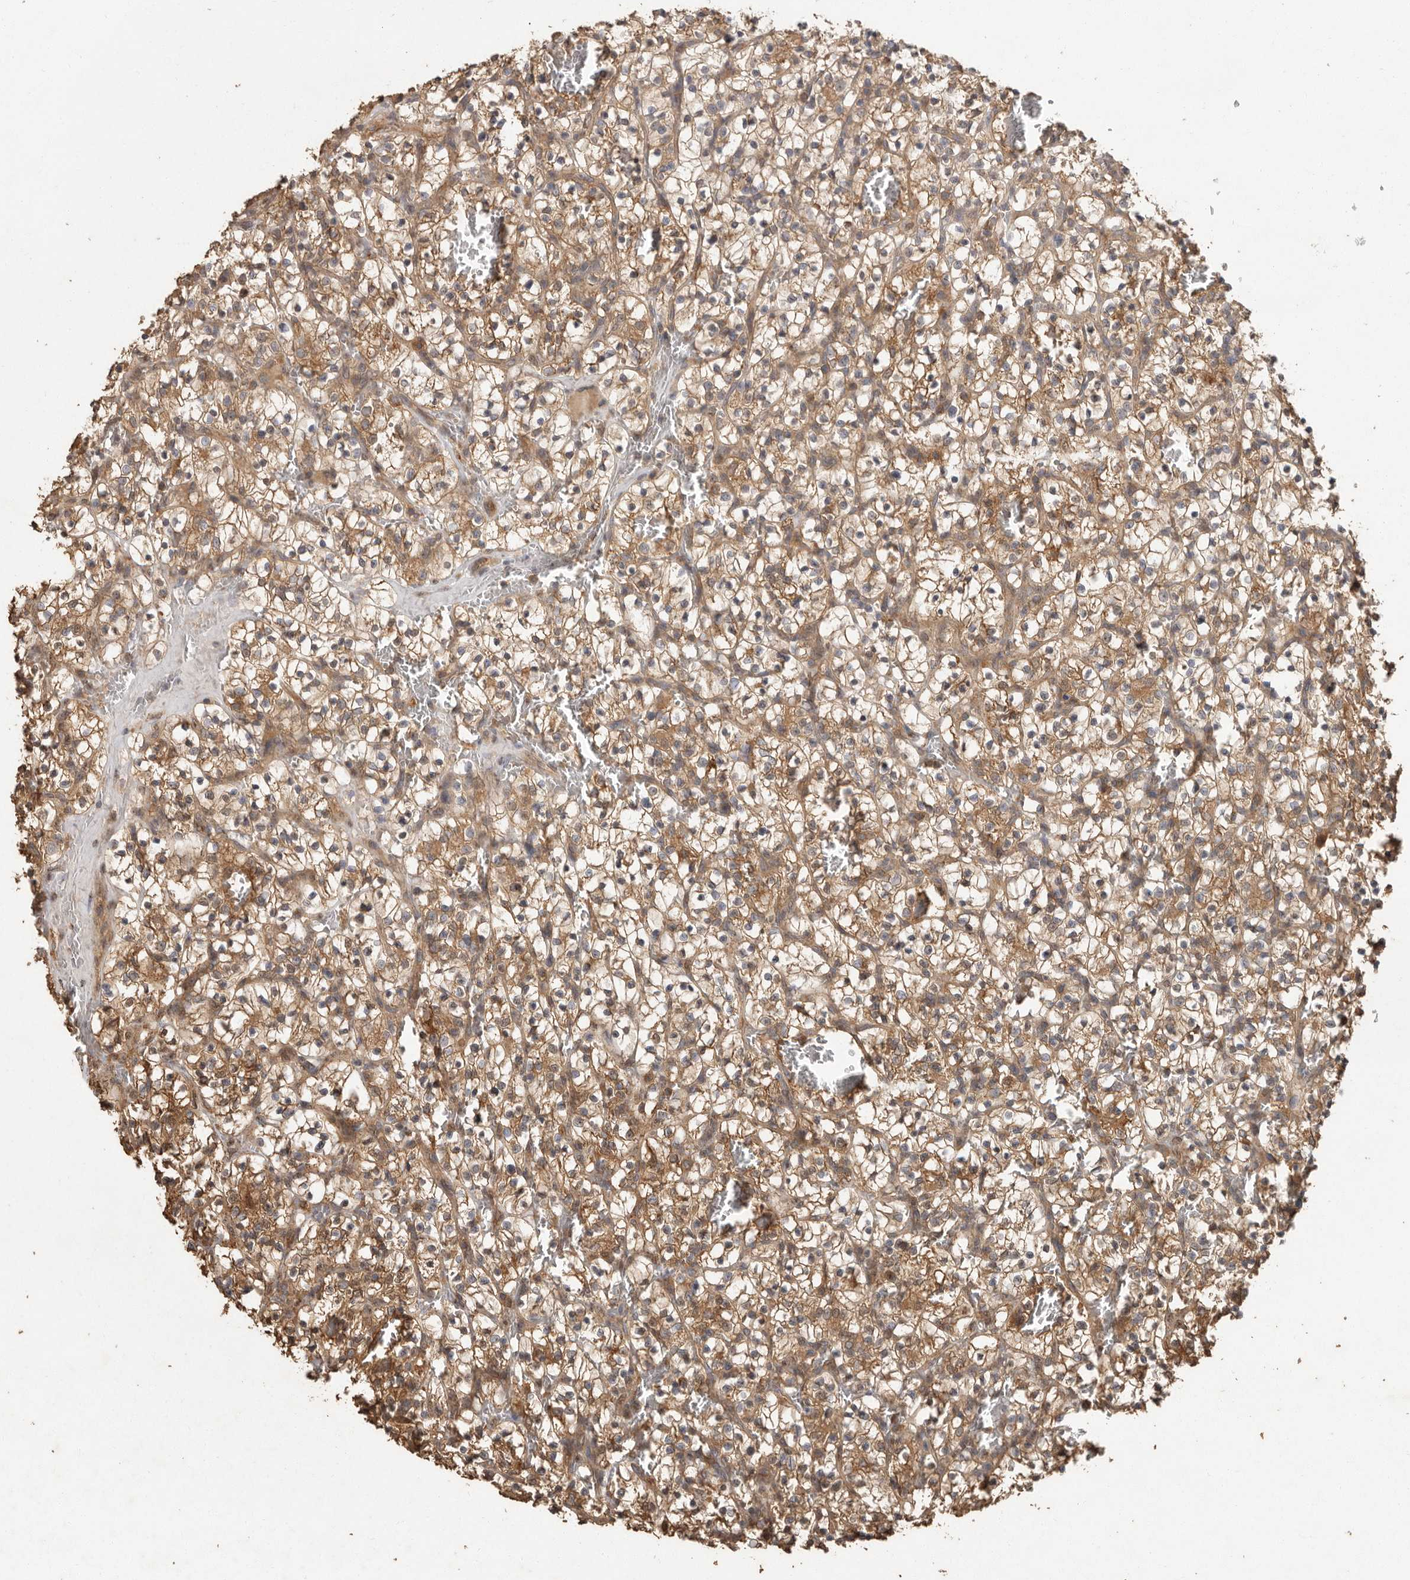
{"staining": {"intensity": "moderate", "quantity": ">75%", "location": "cytoplasmic/membranous"}, "tissue": "renal cancer", "cell_type": "Tumor cells", "image_type": "cancer", "snomed": [{"axis": "morphology", "description": "Adenocarcinoma, NOS"}, {"axis": "topography", "description": "Kidney"}], "caption": "Tumor cells exhibit medium levels of moderate cytoplasmic/membranous positivity in about >75% of cells in adenocarcinoma (renal).", "gene": "RWDD1", "patient": {"sex": "female", "age": 57}}